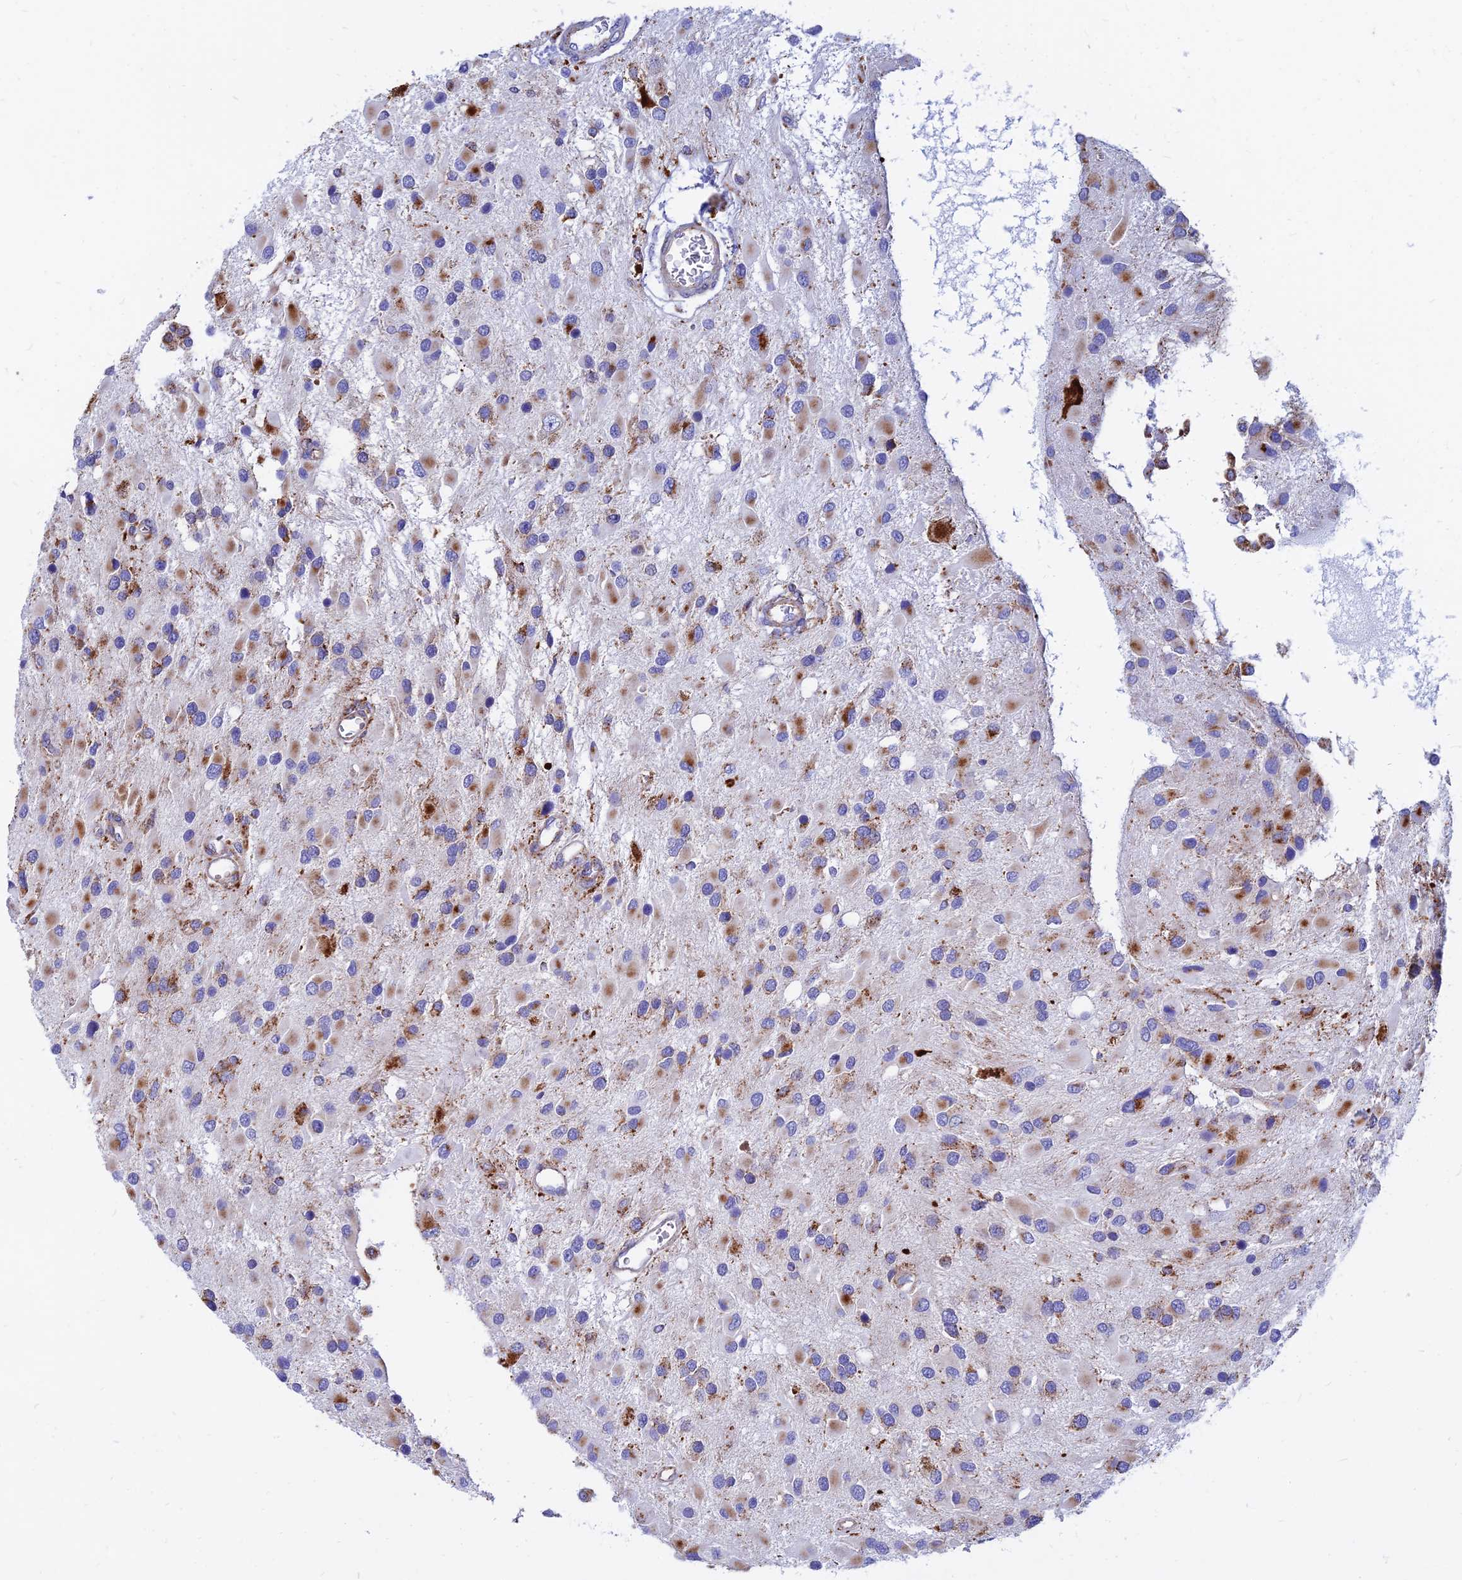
{"staining": {"intensity": "moderate", "quantity": "25%-75%", "location": "cytoplasmic/membranous"}, "tissue": "glioma", "cell_type": "Tumor cells", "image_type": "cancer", "snomed": [{"axis": "morphology", "description": "Glioma, malignant, High grade"}, {"axis": "topography", "description": "Brain"}], "caption": "Protein expression analysis of glioma demonstrates moderate cytoplasmic/membranous positivity in about 25%-75% of tumor cells.", "gene": "SPNS1", "patient": {"sex": "male", "age": 53}}